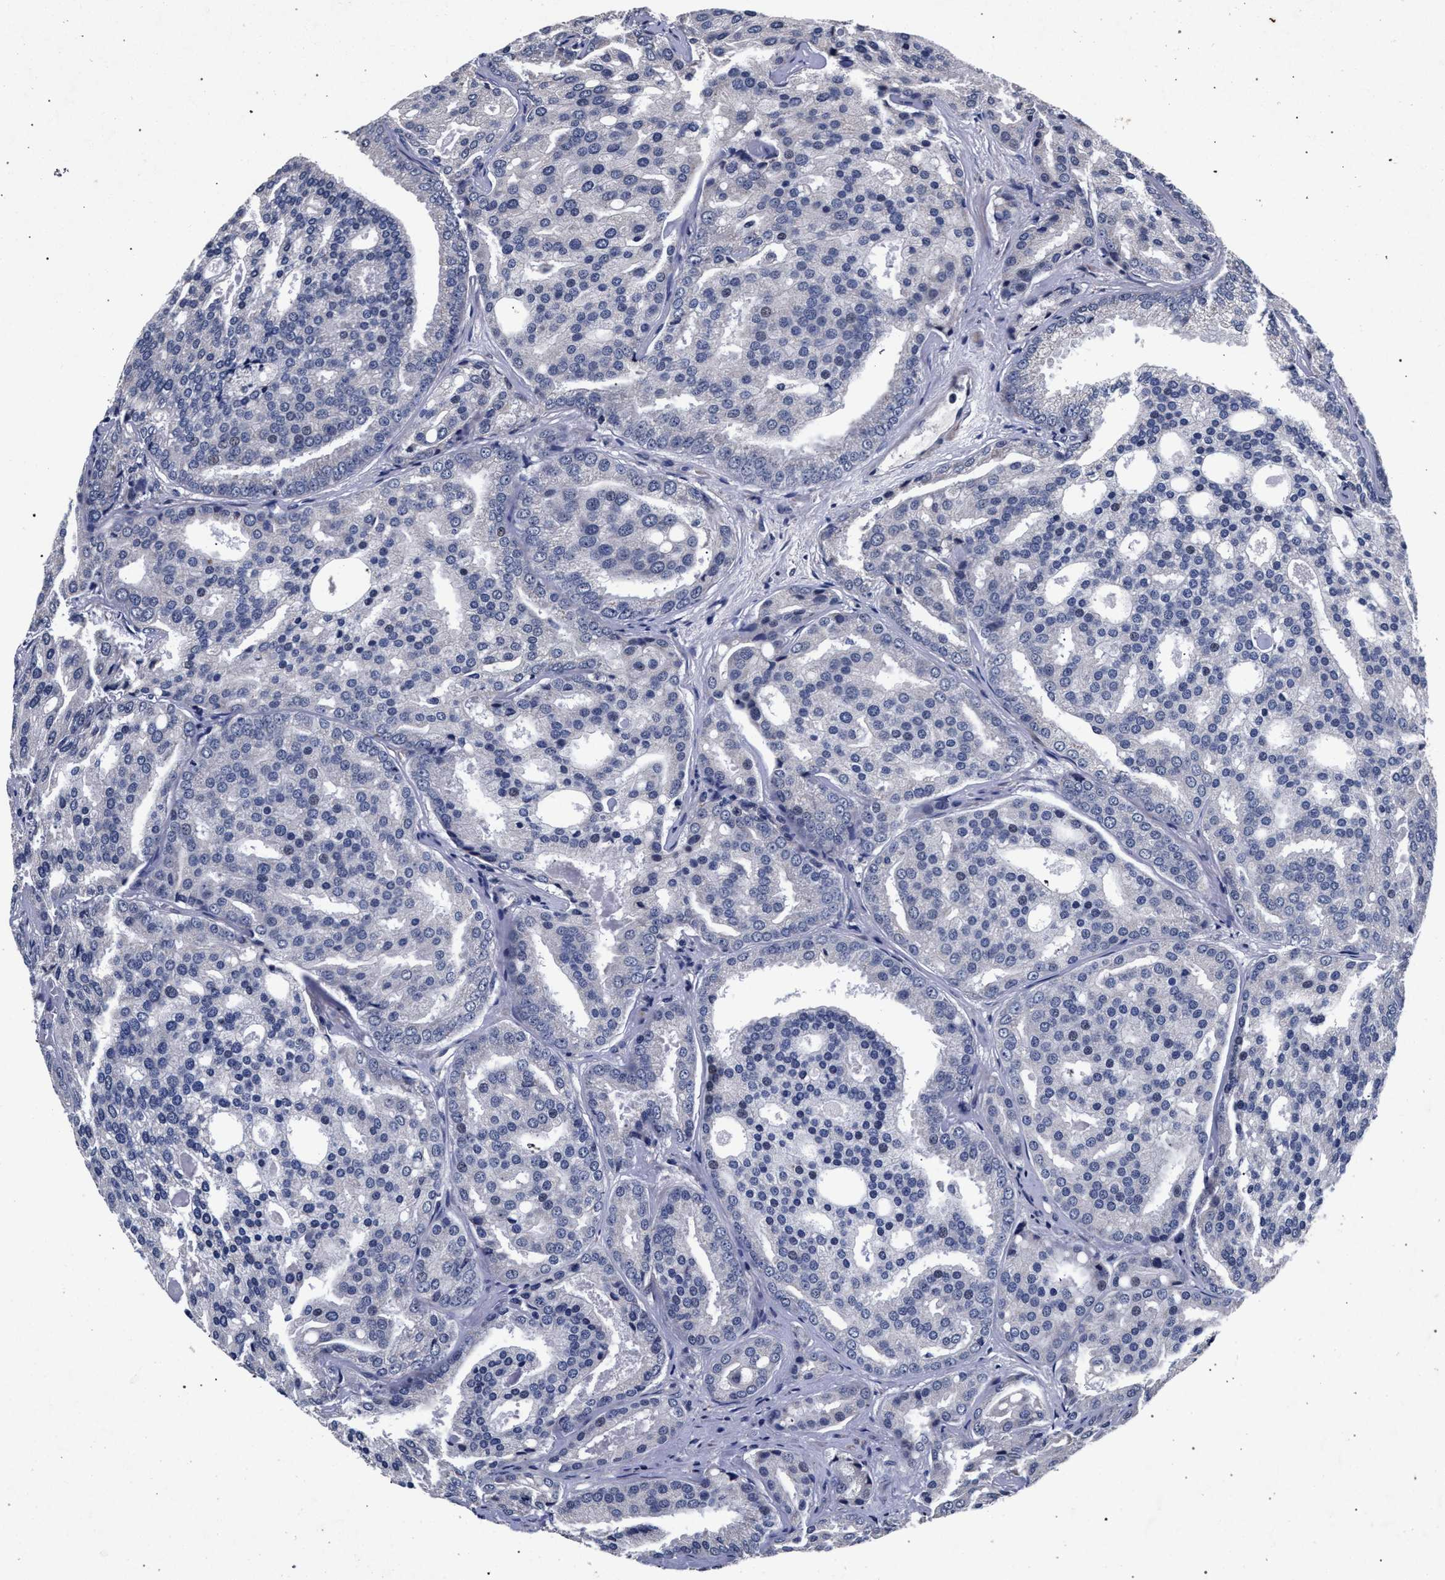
{"staining": {"intensity": "negative", "quantity": "none", "location": "none"}, "tissue": "prostate cancer", "cell_type": "Tumor cells", "image_type": "cancer", "snomed": [{"axis": "morphology", "description": "Adenocarcinoma, High grade"}, {"axis": "topography", "description": "Prostate"}], "caption": "High magnification brightfield microscopy of adenocarcinoma (high-grade) (prostate) stained with DAB (3,3'-diaminobenzidine) (brown) and counterstained with hematoxylin (blue): tumor cells show no significant staining.", "gene": "CFAP95", "patient": {"sex": "male", "age": 64}}